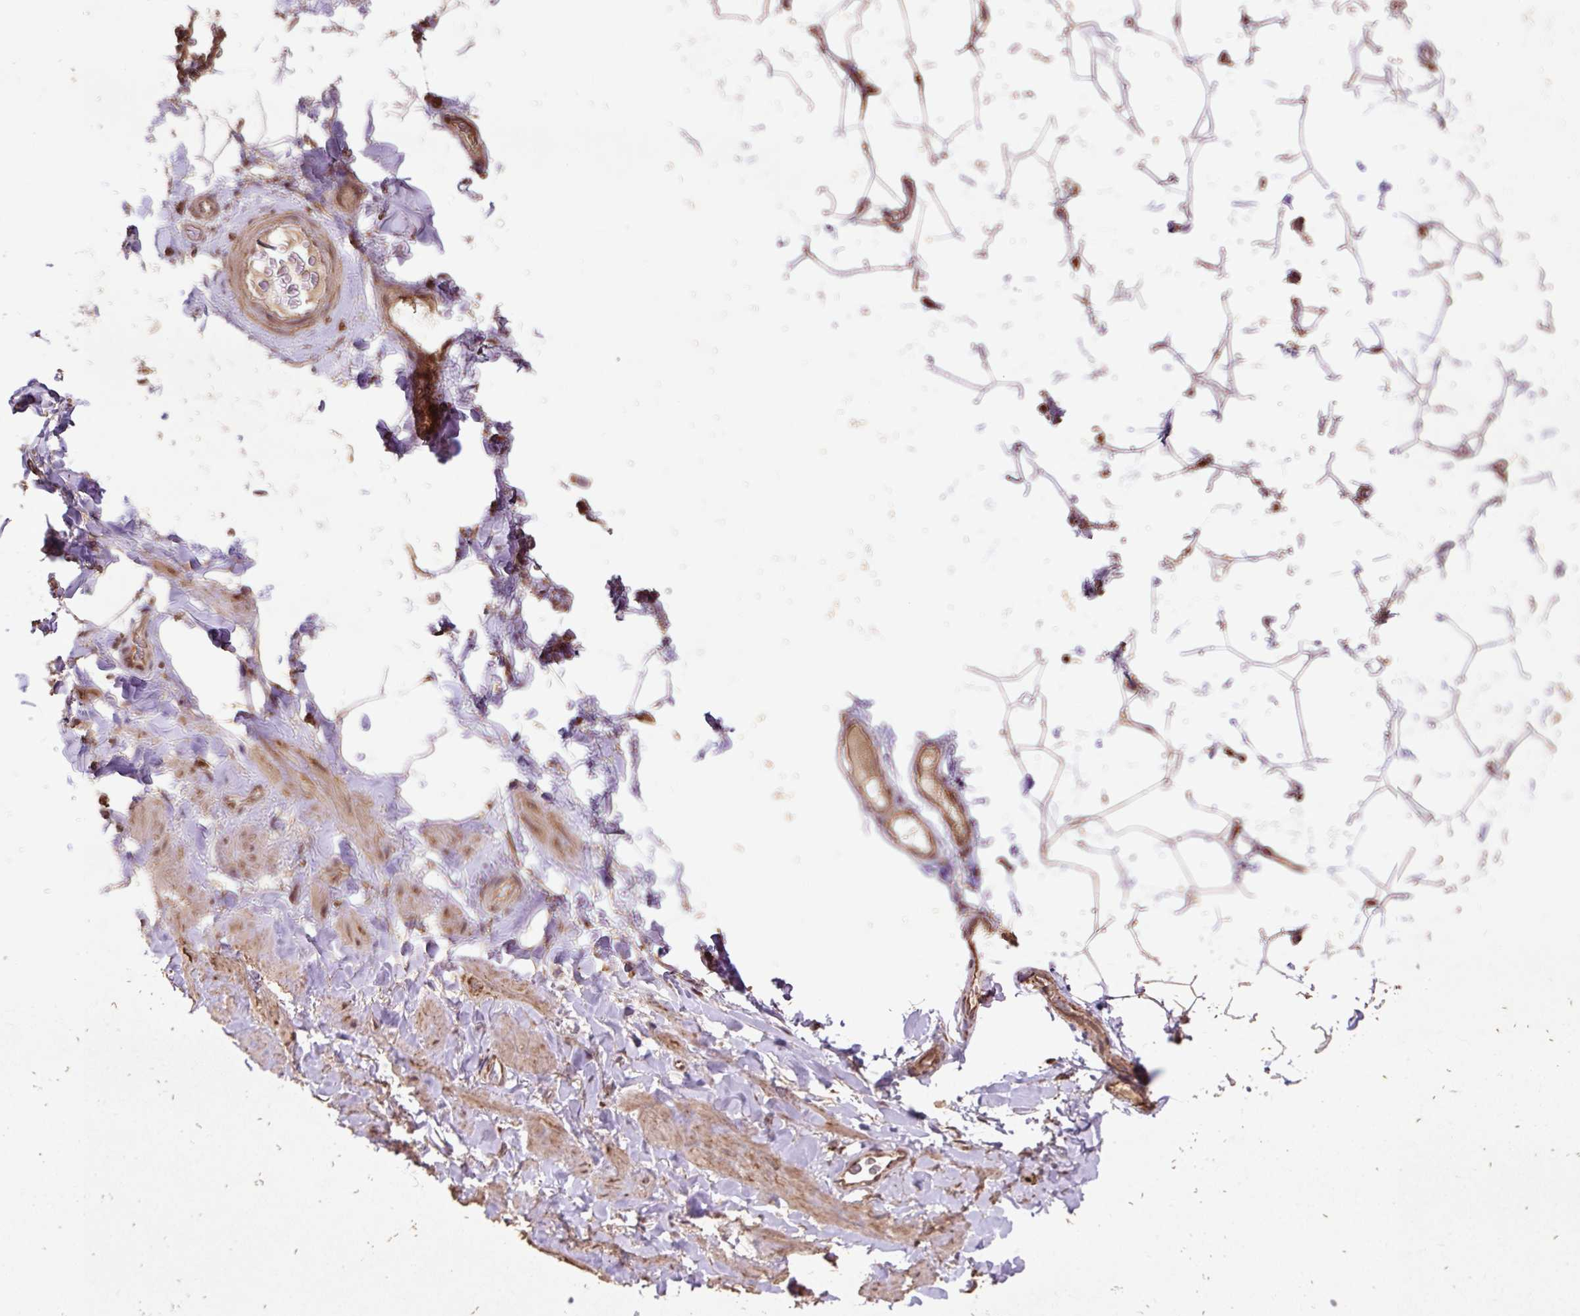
{"staining": {"intensity": "moderate", "quantity": ">75%", "location": "cytoplasmic/membranous,nuclear"}, "tissue": "adipose tissue", "cell_type": "Adipocytes", "image_type": "normal", "snomed": [{"axis": "morphology", "description": "Normal tissue, NOS"}, {"axis": "topography", "description": "Vascular tissue"}, {"axis": "topography", "description": "Peripheral nerve tissue"}], "caption": "This is a photomicrograph of IHC staining of unremarkable adipose tissue, which shows moderate expression in the cytoplasmic/membranous,nuclear of adipocytes.", "gene": "ATP5F1A", "patient": {"sex": "male", "age": 41}}